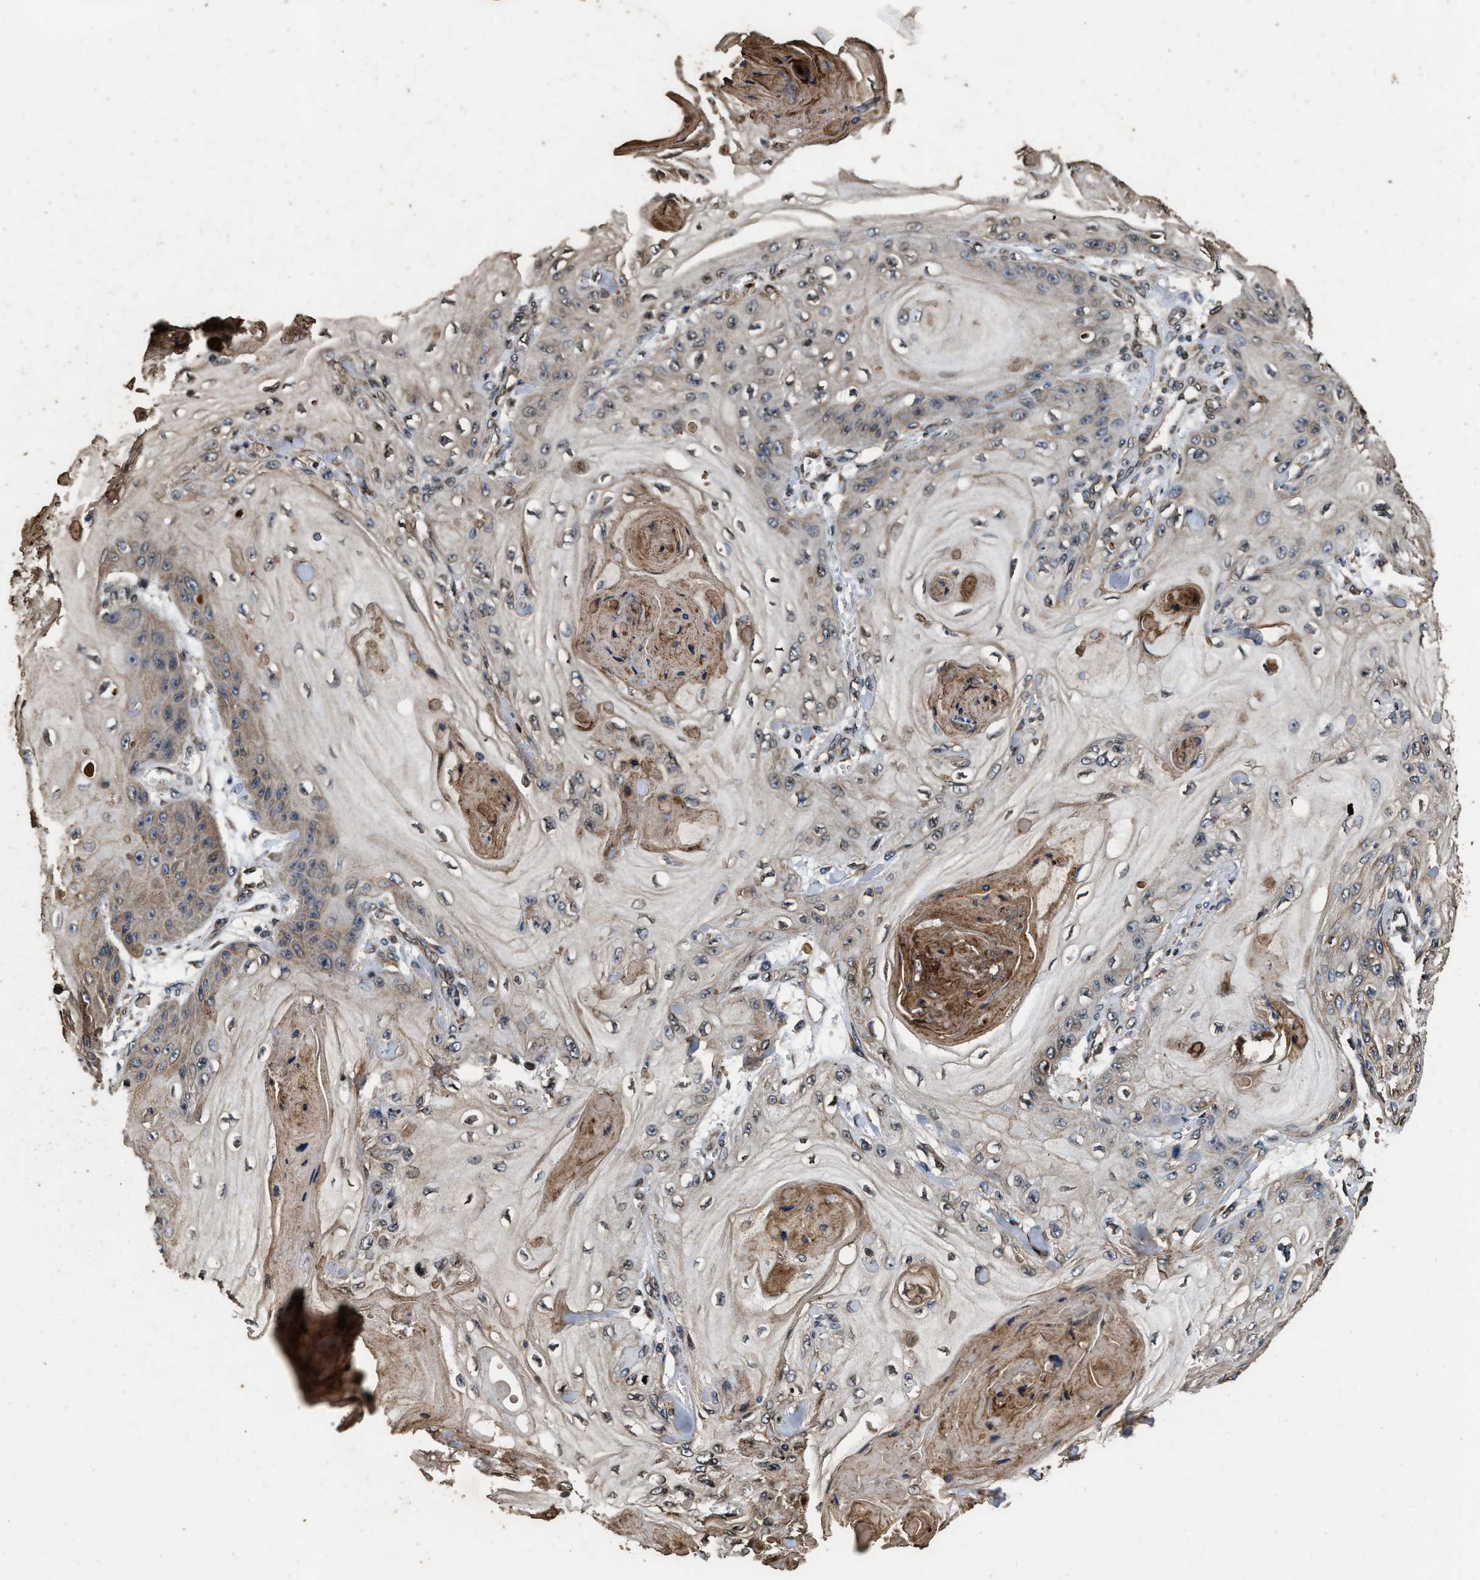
{"staining": {"intensity": "weak", "quantity": "25%-75%", "location": "cytoplasmic/membranous"}, "tissue": "skin cancer", "cell_type": "Tumor cells", "image_type": "cancer", "snomed": [{"axis": "morphology", "description": "Squamous cell carcinoma, NOS"}, {"axis": "topography", "description": "Skin"}], "caption": "Immunohistochemistry photomicrograph of neoplastic tissue: skin cancer stained using immunohistochemistry displays low levels of weak protein expression localized specifically in the cytoplasmic/membranous of tumor cells, appearing as a cytoplasmic/membranous brown color.", "gene": "ACCS", "patient": {"sex": "male", "age": 74}}